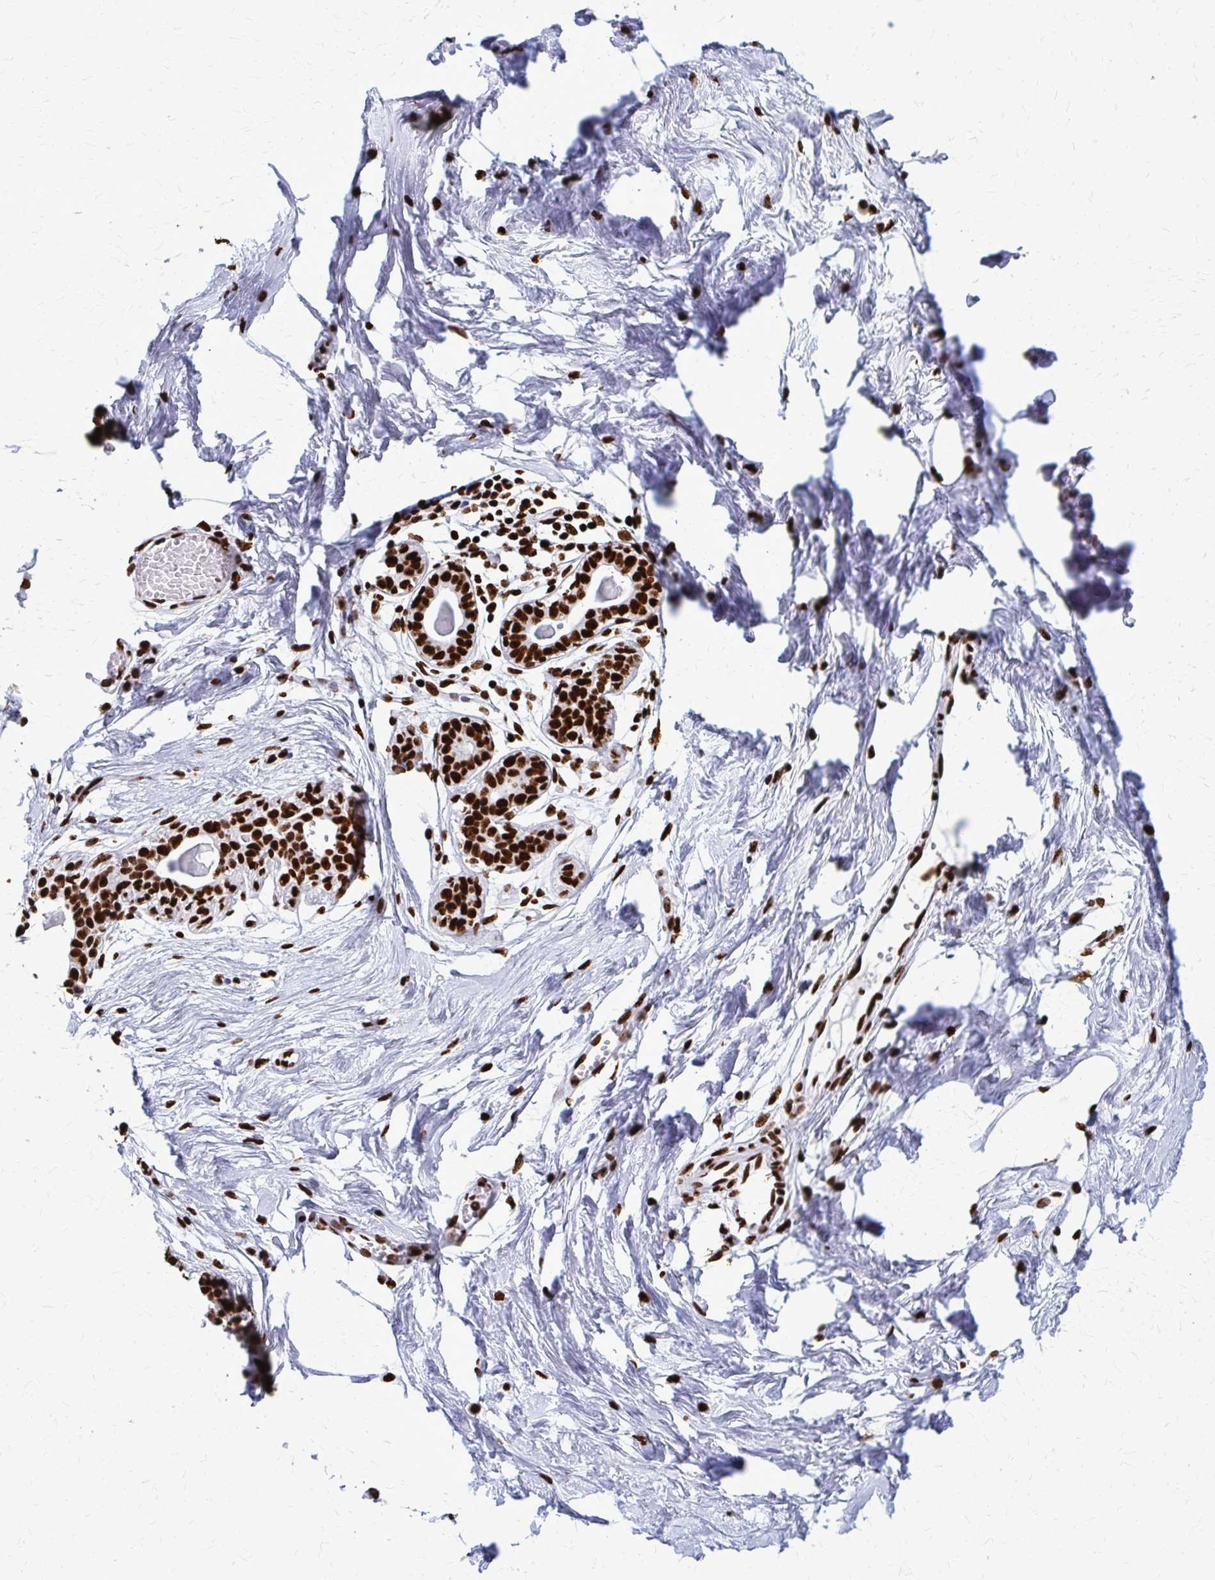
{"staining": {"intensity": "strong", "quantity": "<25%", "location": "cytoplasmic/membranous"}, "tissue": "breast", "cell_type": "Adipocytes", "image_type": "normal", "snomed": [{"axis": "morphology", "description": "Normal tissue, NOS"}, {"axis": "topography", "description": "Breast"}], "caption": "IHC of unremarkable breast demonstrates medium levels of strong cytoplasmic/membranous expression in approximately <25% of adipocytes.", "gene": "SFPQ", "patient": {"sex": "female", "age": 45}}